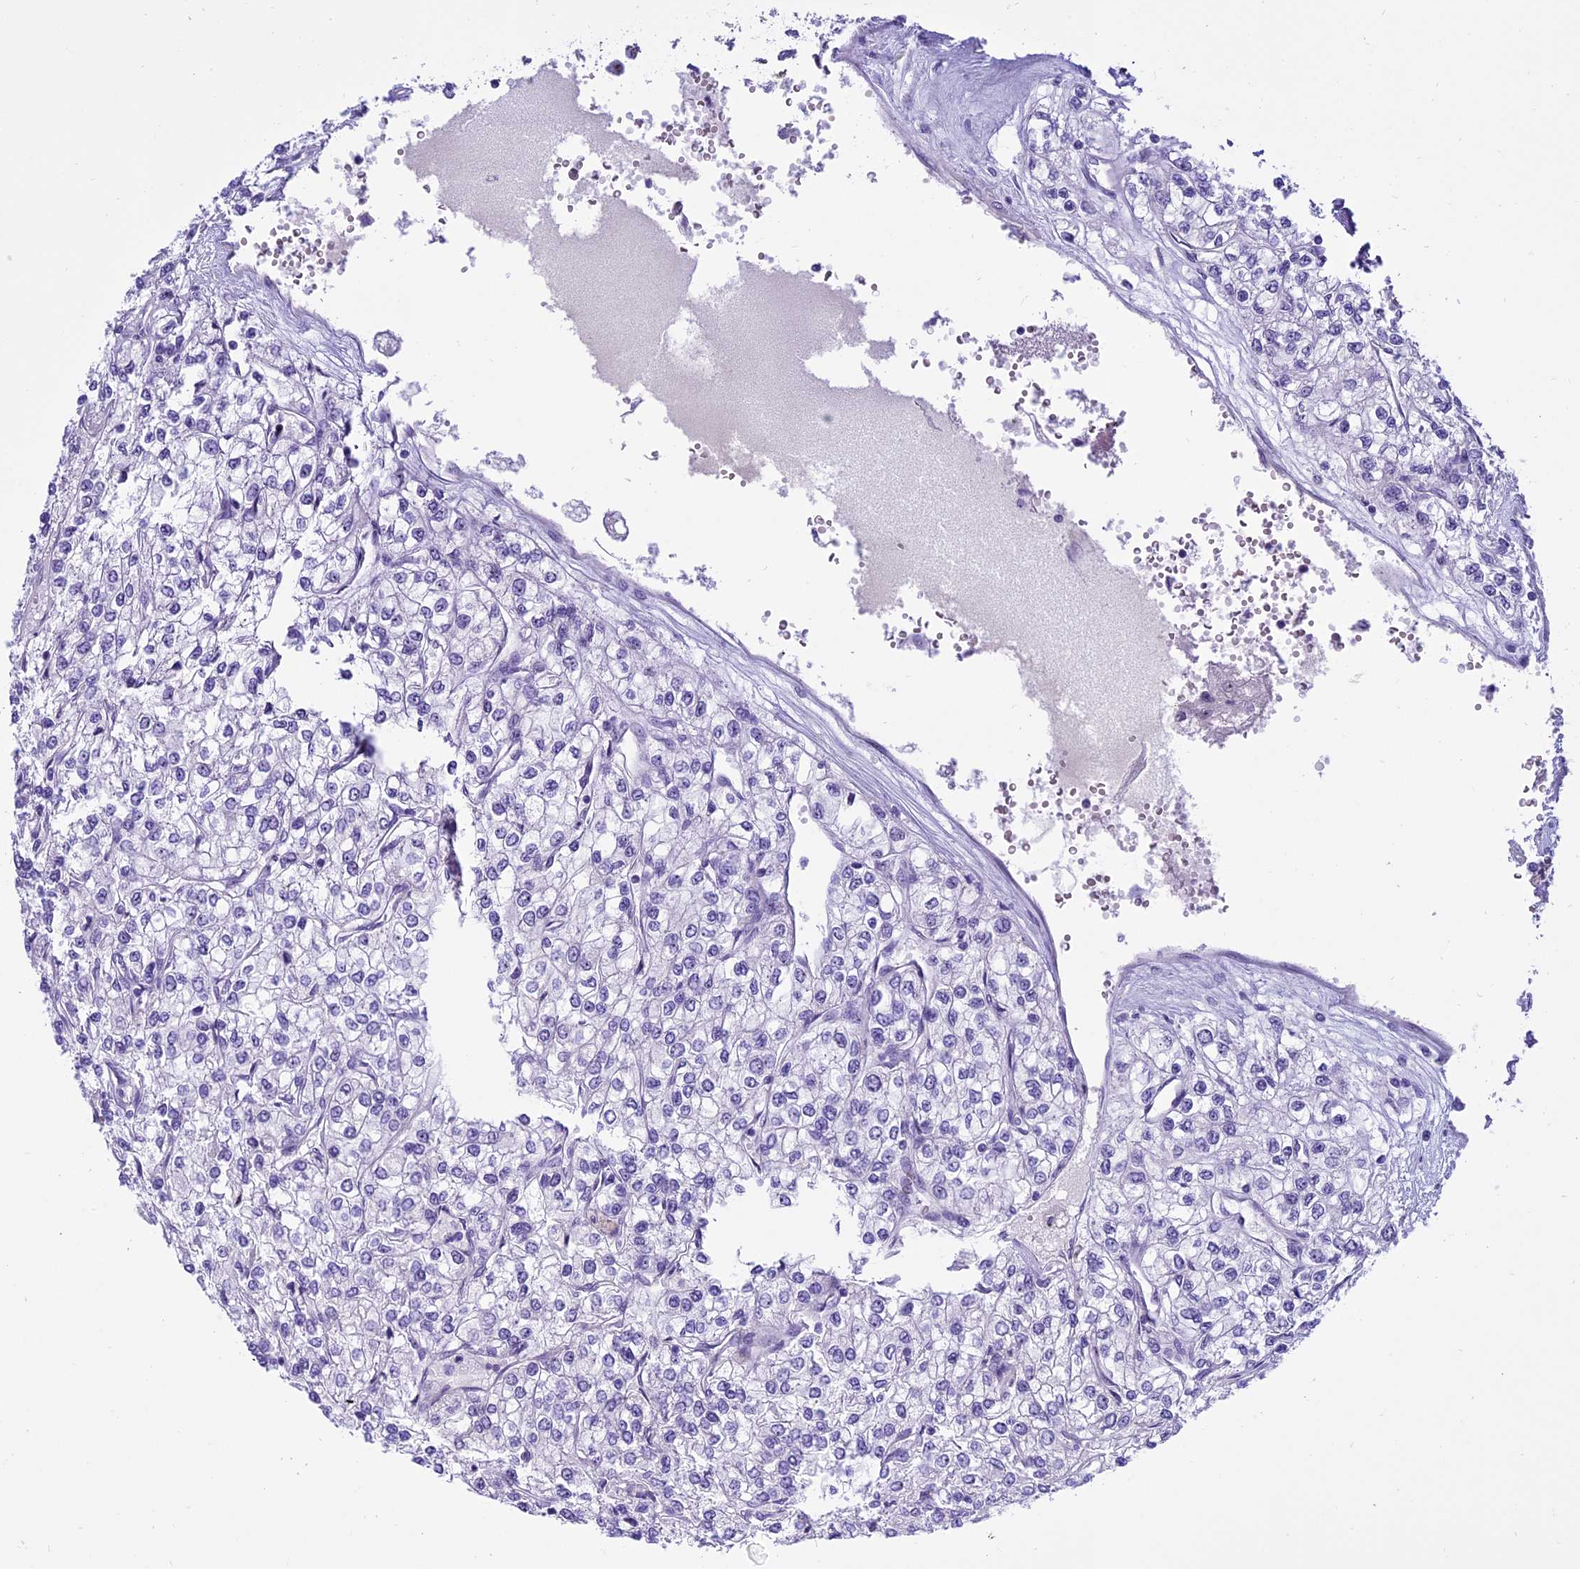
{"staining": {"intensity": "negative", "quantity": "none", "location": "none"}, "tissue": "renal cancer", "cell_type": "Tumor cells", "image_type": "cancer", "snomed": [{"axis": "morphology", "description": "Adenocarcinoma, NOS"}, {"axis": "topography", "description": "Kidney"}], "caption": "Immunohistochemistry (IHC) of human adenocarcinoma (renal) exhibits no staining in tumor cells.", "gene": "TBL3", "patient": {"sex": "male", "age": 80}}